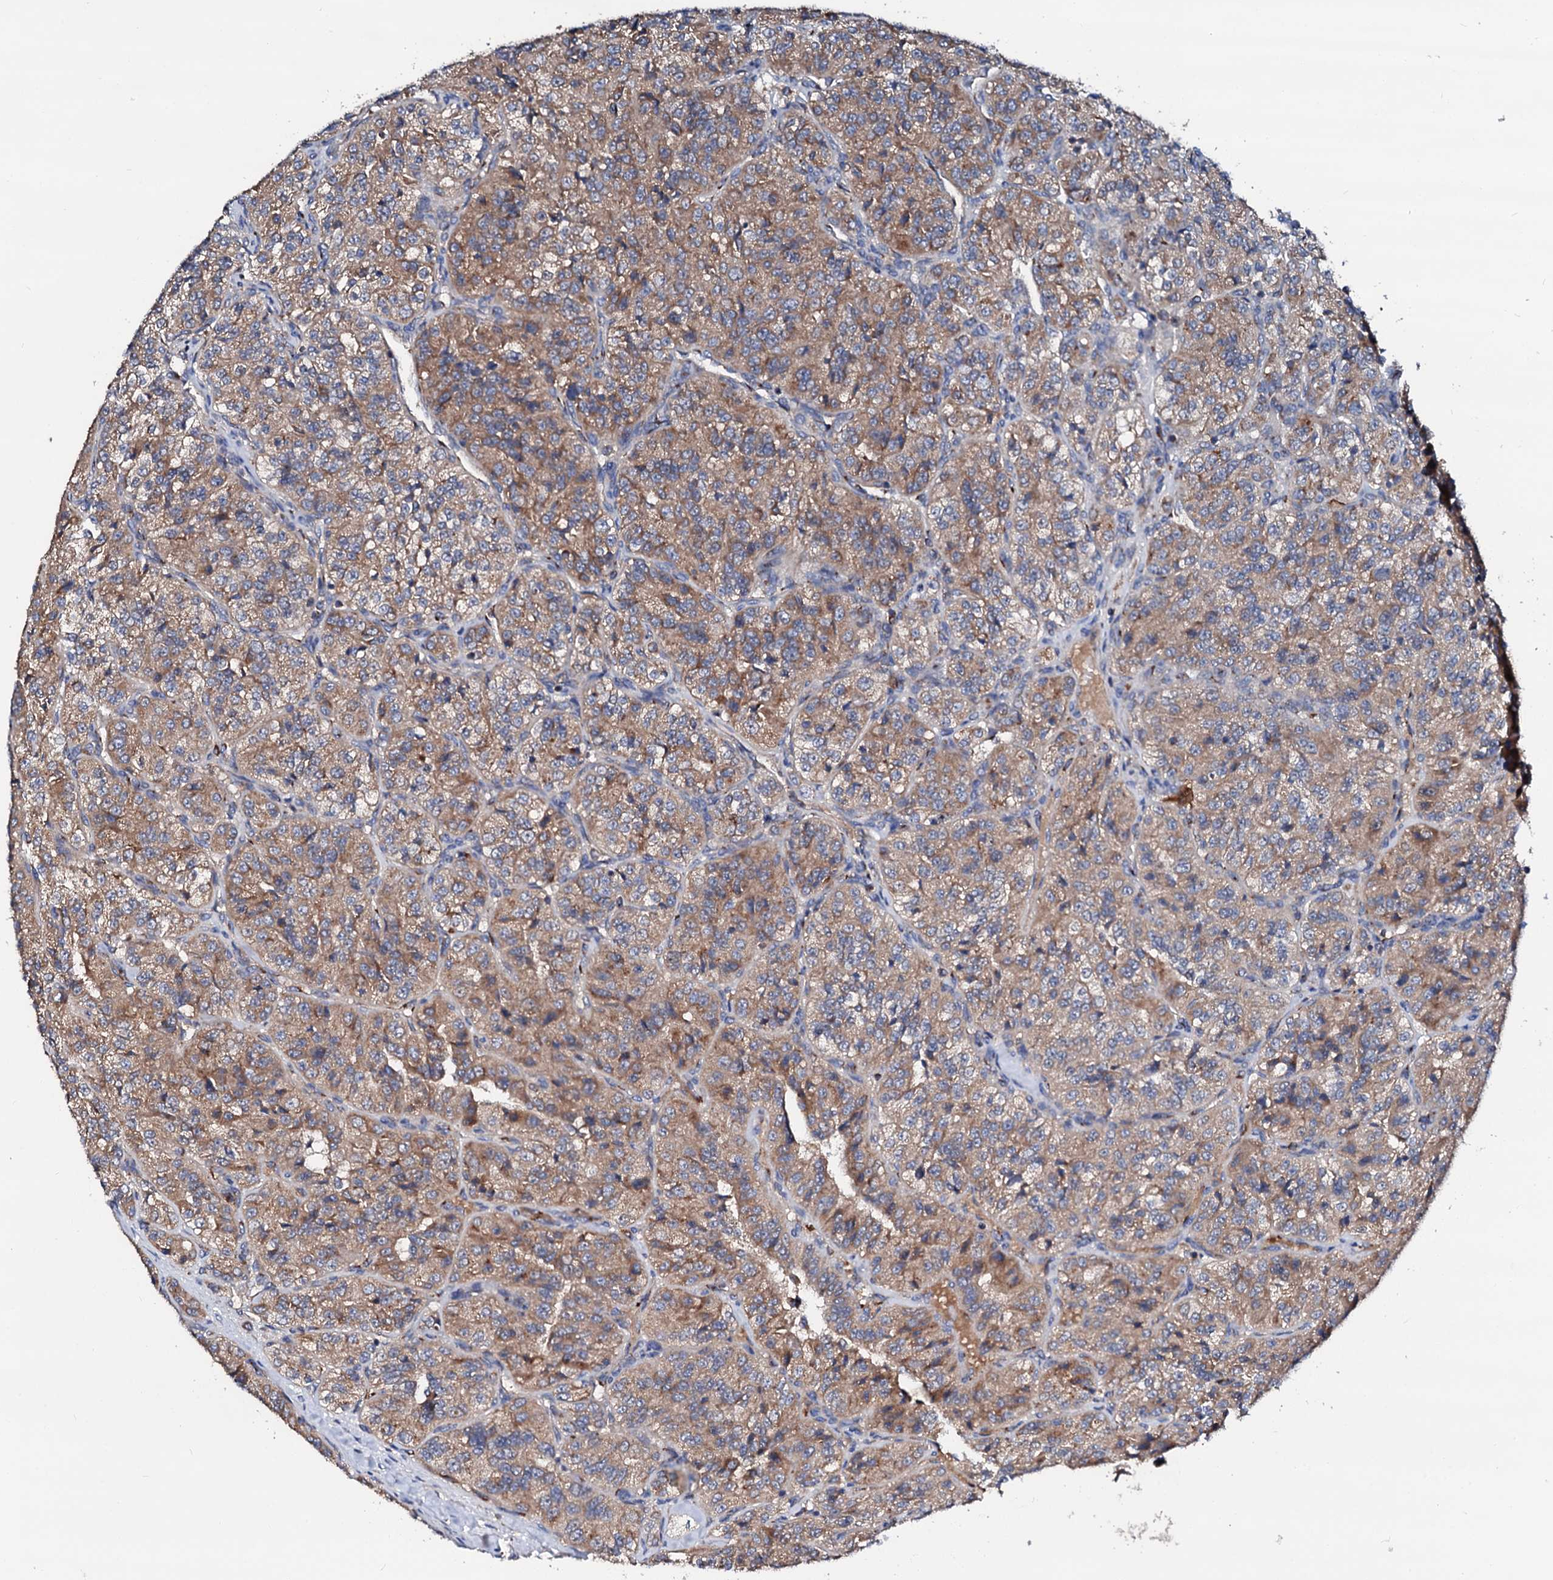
{"staining": {"intensity": "moderate", "quantity": ">75%", "location": "cytoplasmic/membranous"}, "tissue": "renal cancer", "cell_type": "Tumor cells", "image_type": "cancer", "snomed": [{"axis": "morphology", "description": "Adenocarcinoma, NOS"}, {"axis": "topography", "description": "Kidney"}], "caption": "Immunohistochemical staining of human renal cancer demonstrates moderate cytoplasmic/membranous protein expression in approximately >75% of tumor cells.", "gene": "ST3GAL1", "patient": {"sex": "female", "age": 63}}